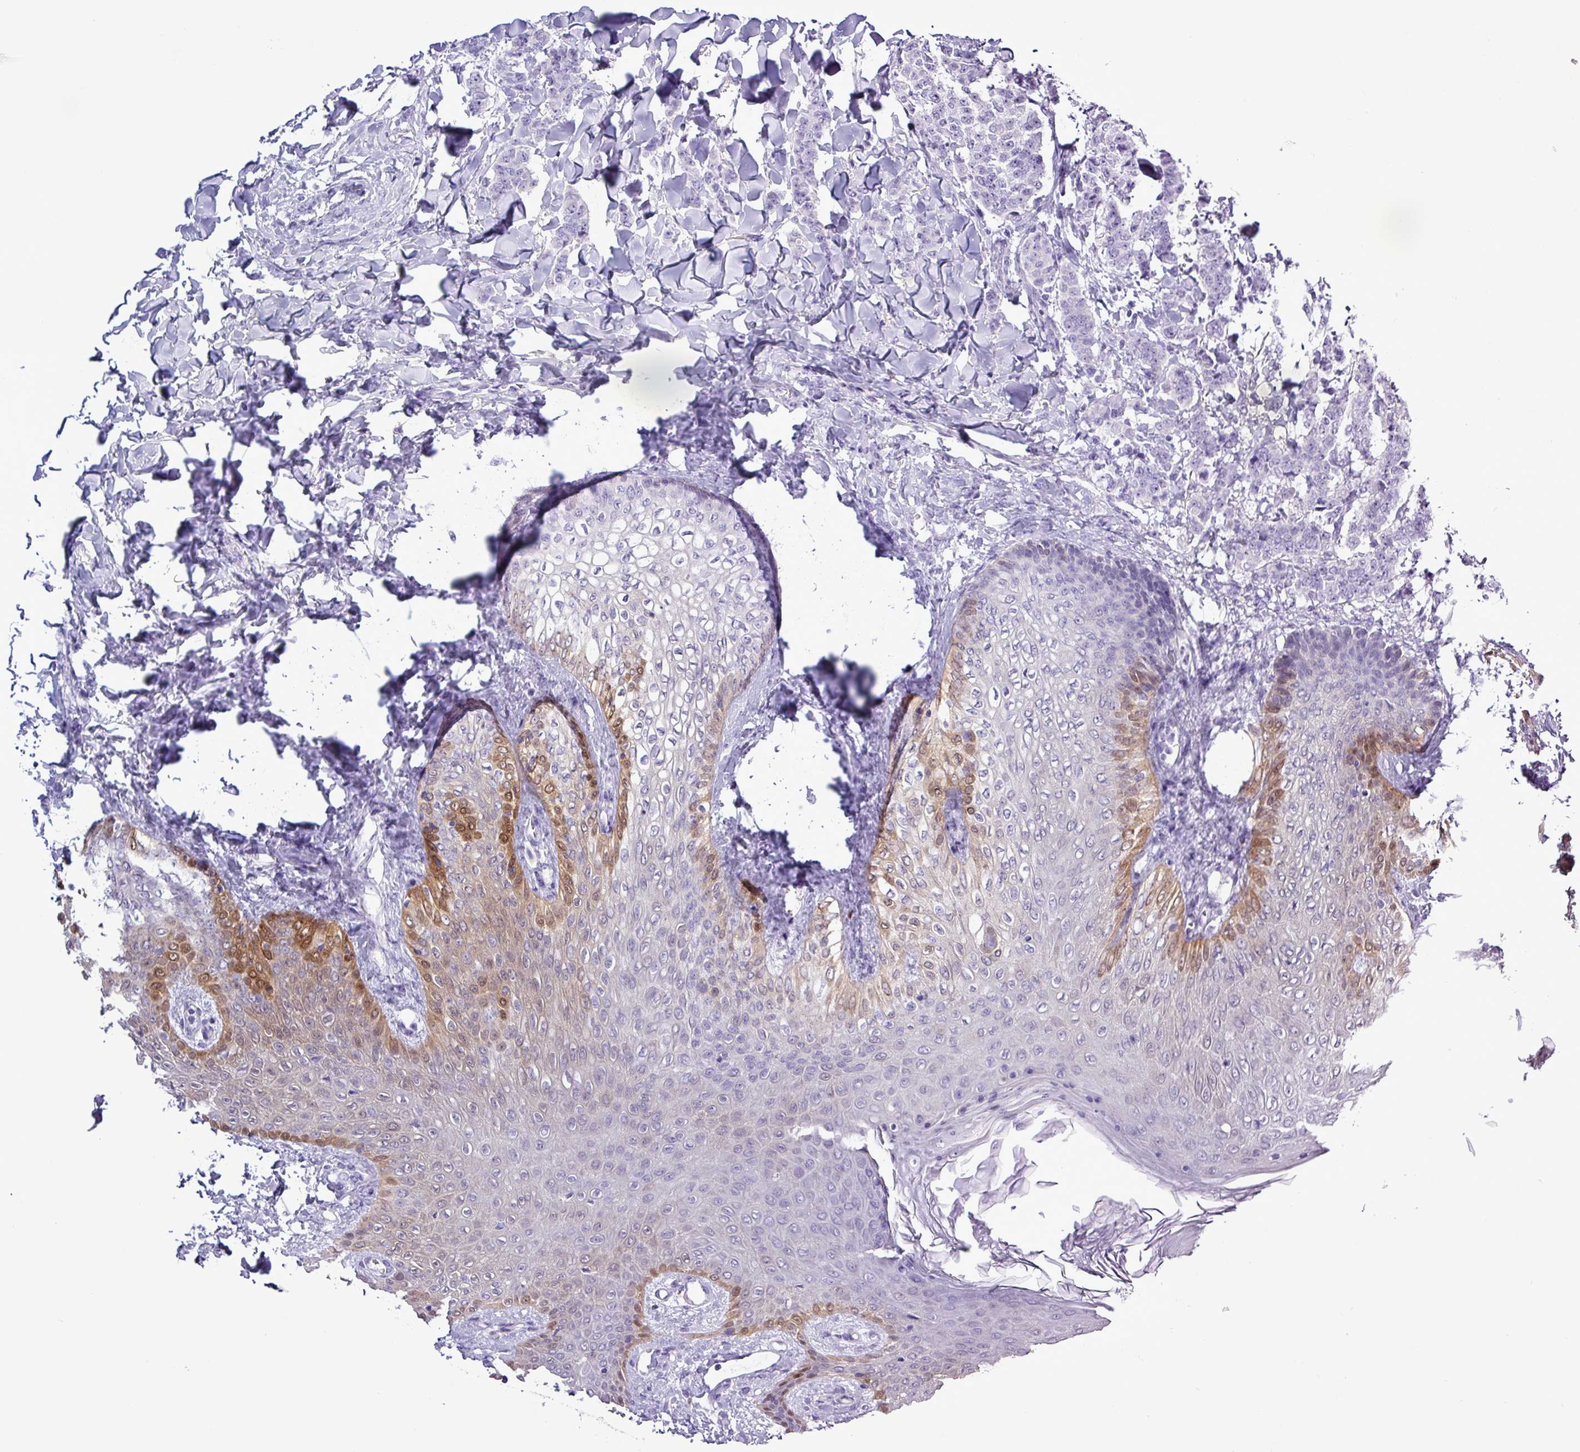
{"staining": {"intensity": "negative", "quantity": "none", "location": "none"}, "tissue": "breast cancer", "cell_type": "Tumor cells", "image_type": "cancer", "snomed": [{"axis": "morphology", "description": "Duct carcinoma"}, {"axis": "topography", "description": "Breast"}], "caption": "Breast cancer (infiltrating ductal carcinoma) was stained to show a protein in brown. There is no significant positivity in tumor cells.", "gene": "ALDH3A1", "patient": {"sex": "female", "age": 40}}